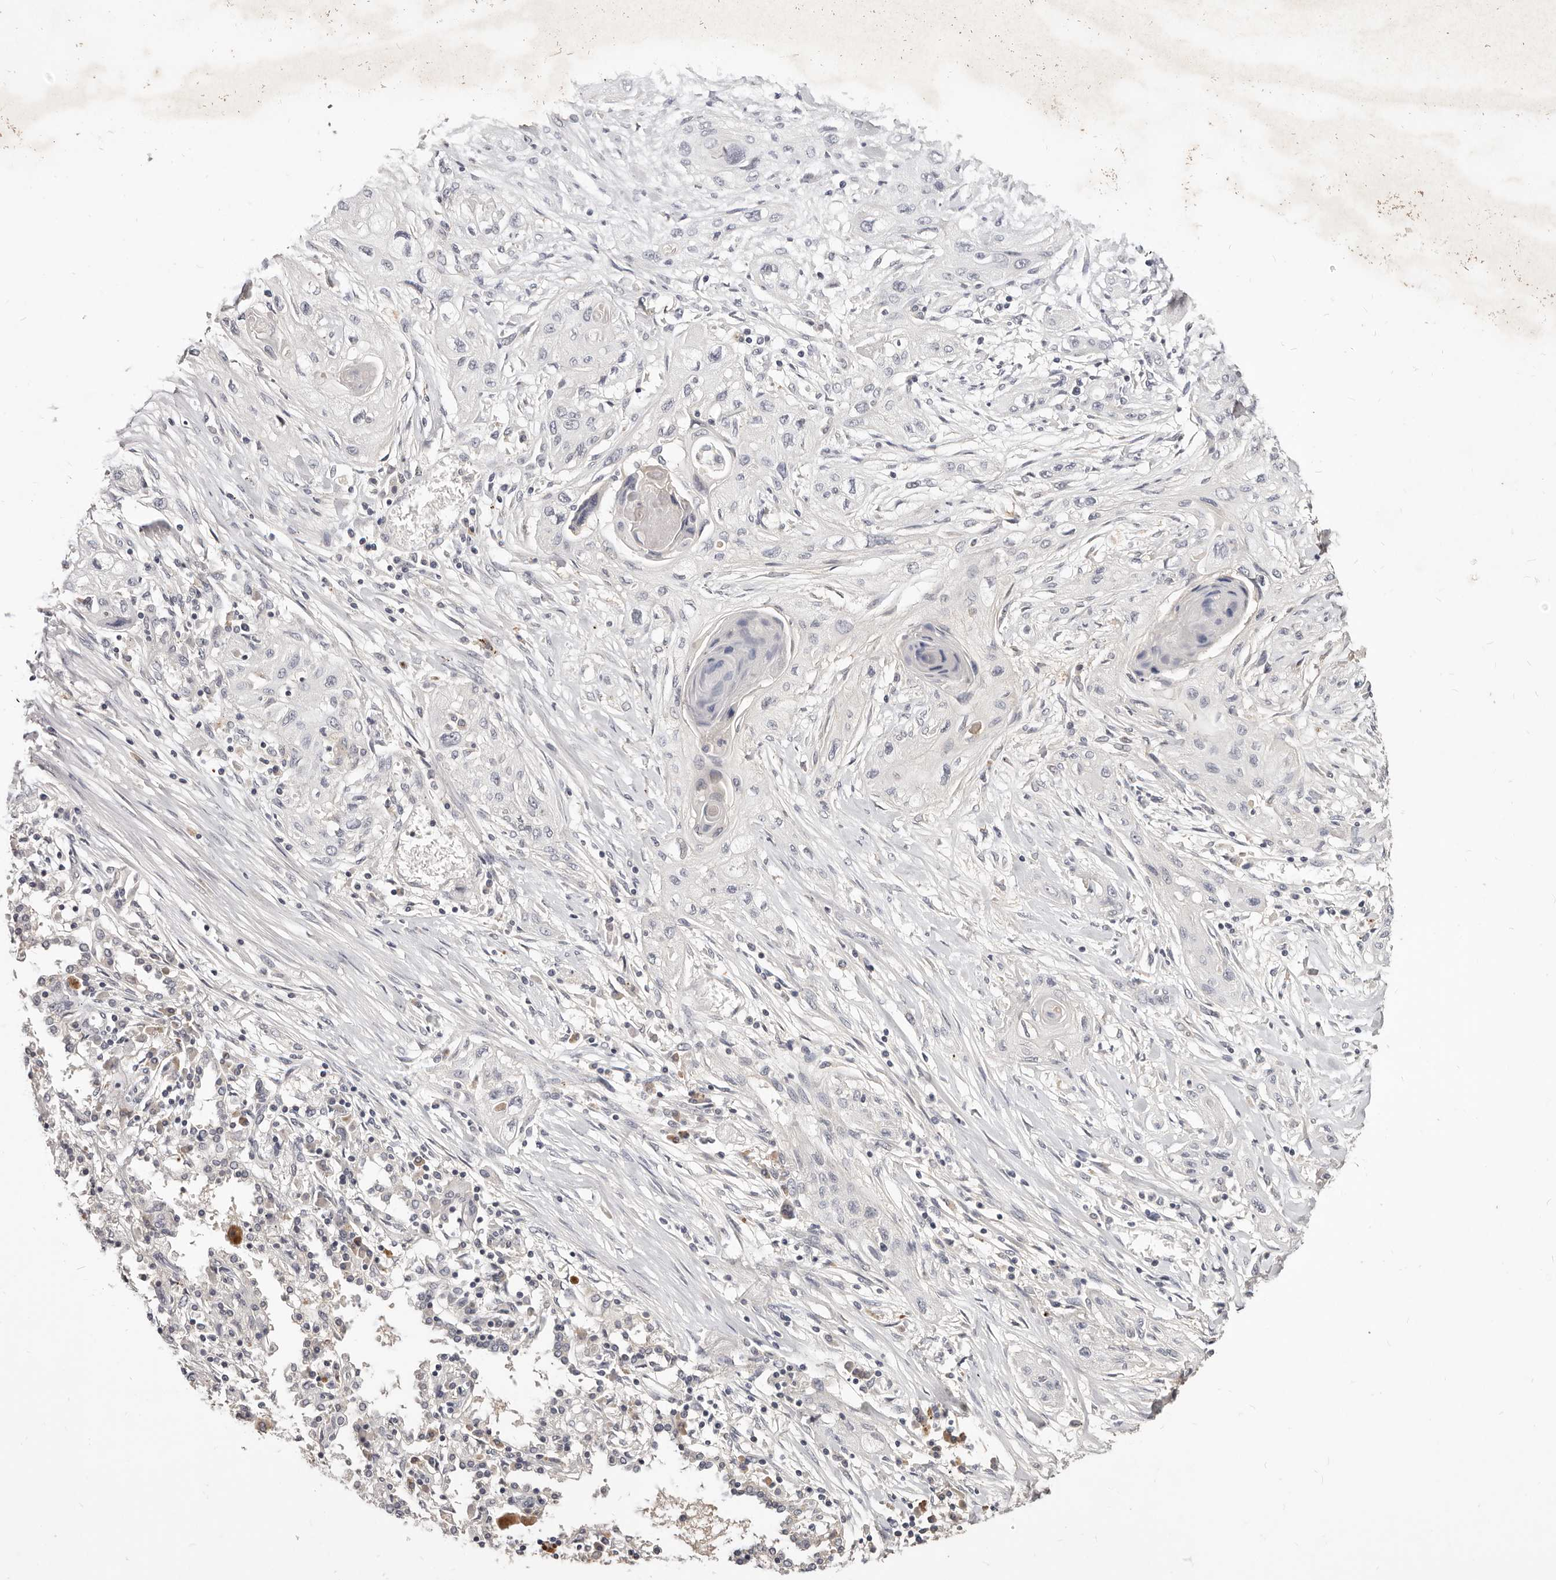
{"staining": {"intensity": "negative", "quantity": "none", "location": "none"}, "tissue": "lung cancer", "cell_type": "Tumor cells", "image_type": "cancer", "snomed": [{"axis": "morphology", "description": "Squamous cell carcinoma, NOS"}, {"axis": "topography", "description": "Lung"}], "caption": "DAB (3,3'-diaminobenzidine) immunohistochemical staining of squamous cell carcinoma (lung) reveals no significant expression in tumor cells.", "gene": "TSPAN13", "patient": {"sex": "female", "age": 47}}